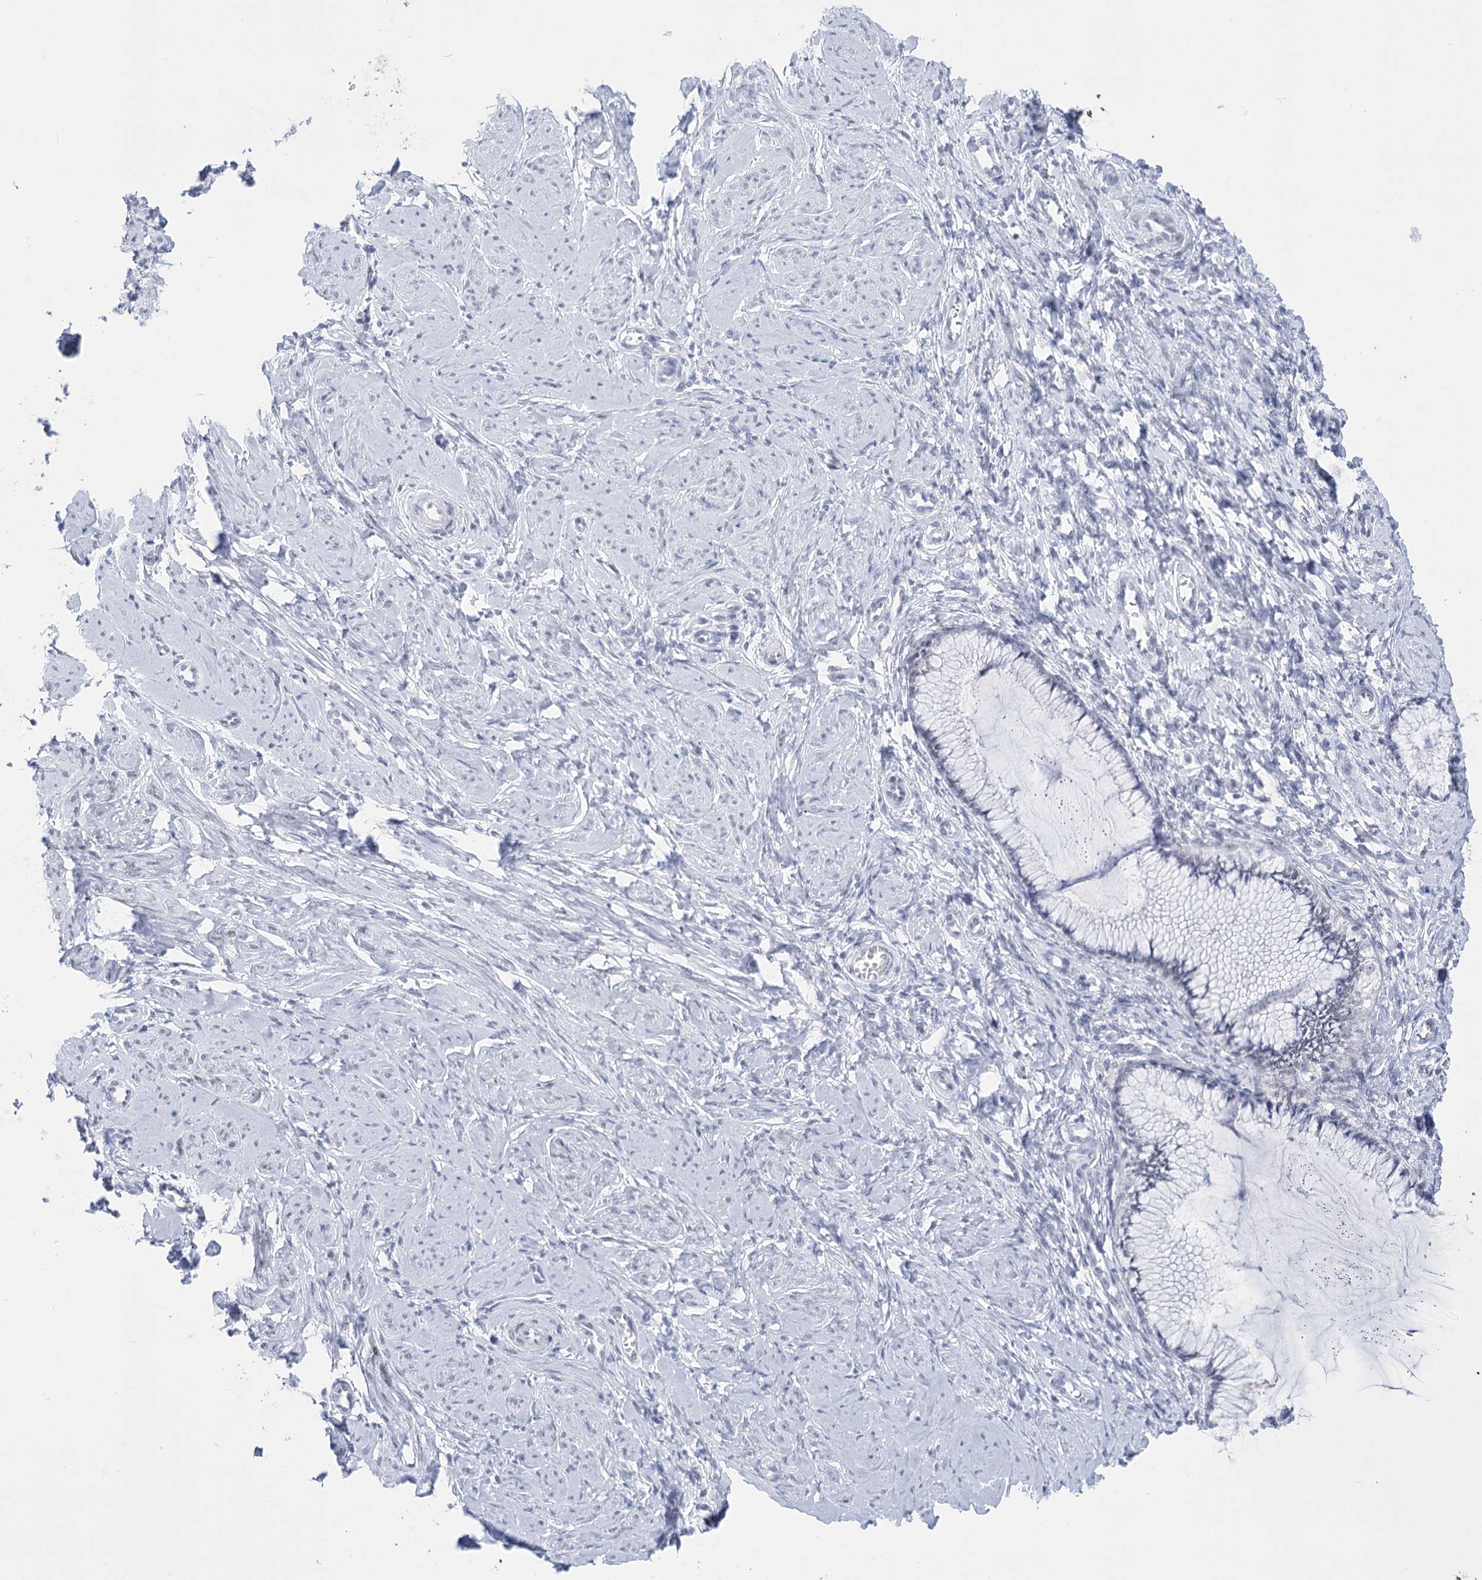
{"staining": {"intensity": "negative", "quantity": "none", "location": "none"}, "tissue": "cervix", "cell_type": "Glandular cells", "image_type": "normal", "snomed": [{"axis": "morphology", "description": "Normal tissue, NOS"}, {"axis": "morphology", "description": "Adenocarcinoma, NOS"}, {"axis": "topography", "description": "Cervix"}], "caption": "Immunohistochemistry image of unremarkable cervix: human cervix stained with DAB displays no significant protein positivity in glandular cells. (DAB (3,3'-diaminobenzidine) immunohistochemistry with hematoxylin counter stain).", "gene": "HORMAD1", "patient": {"sex": "female", "age": 29}}